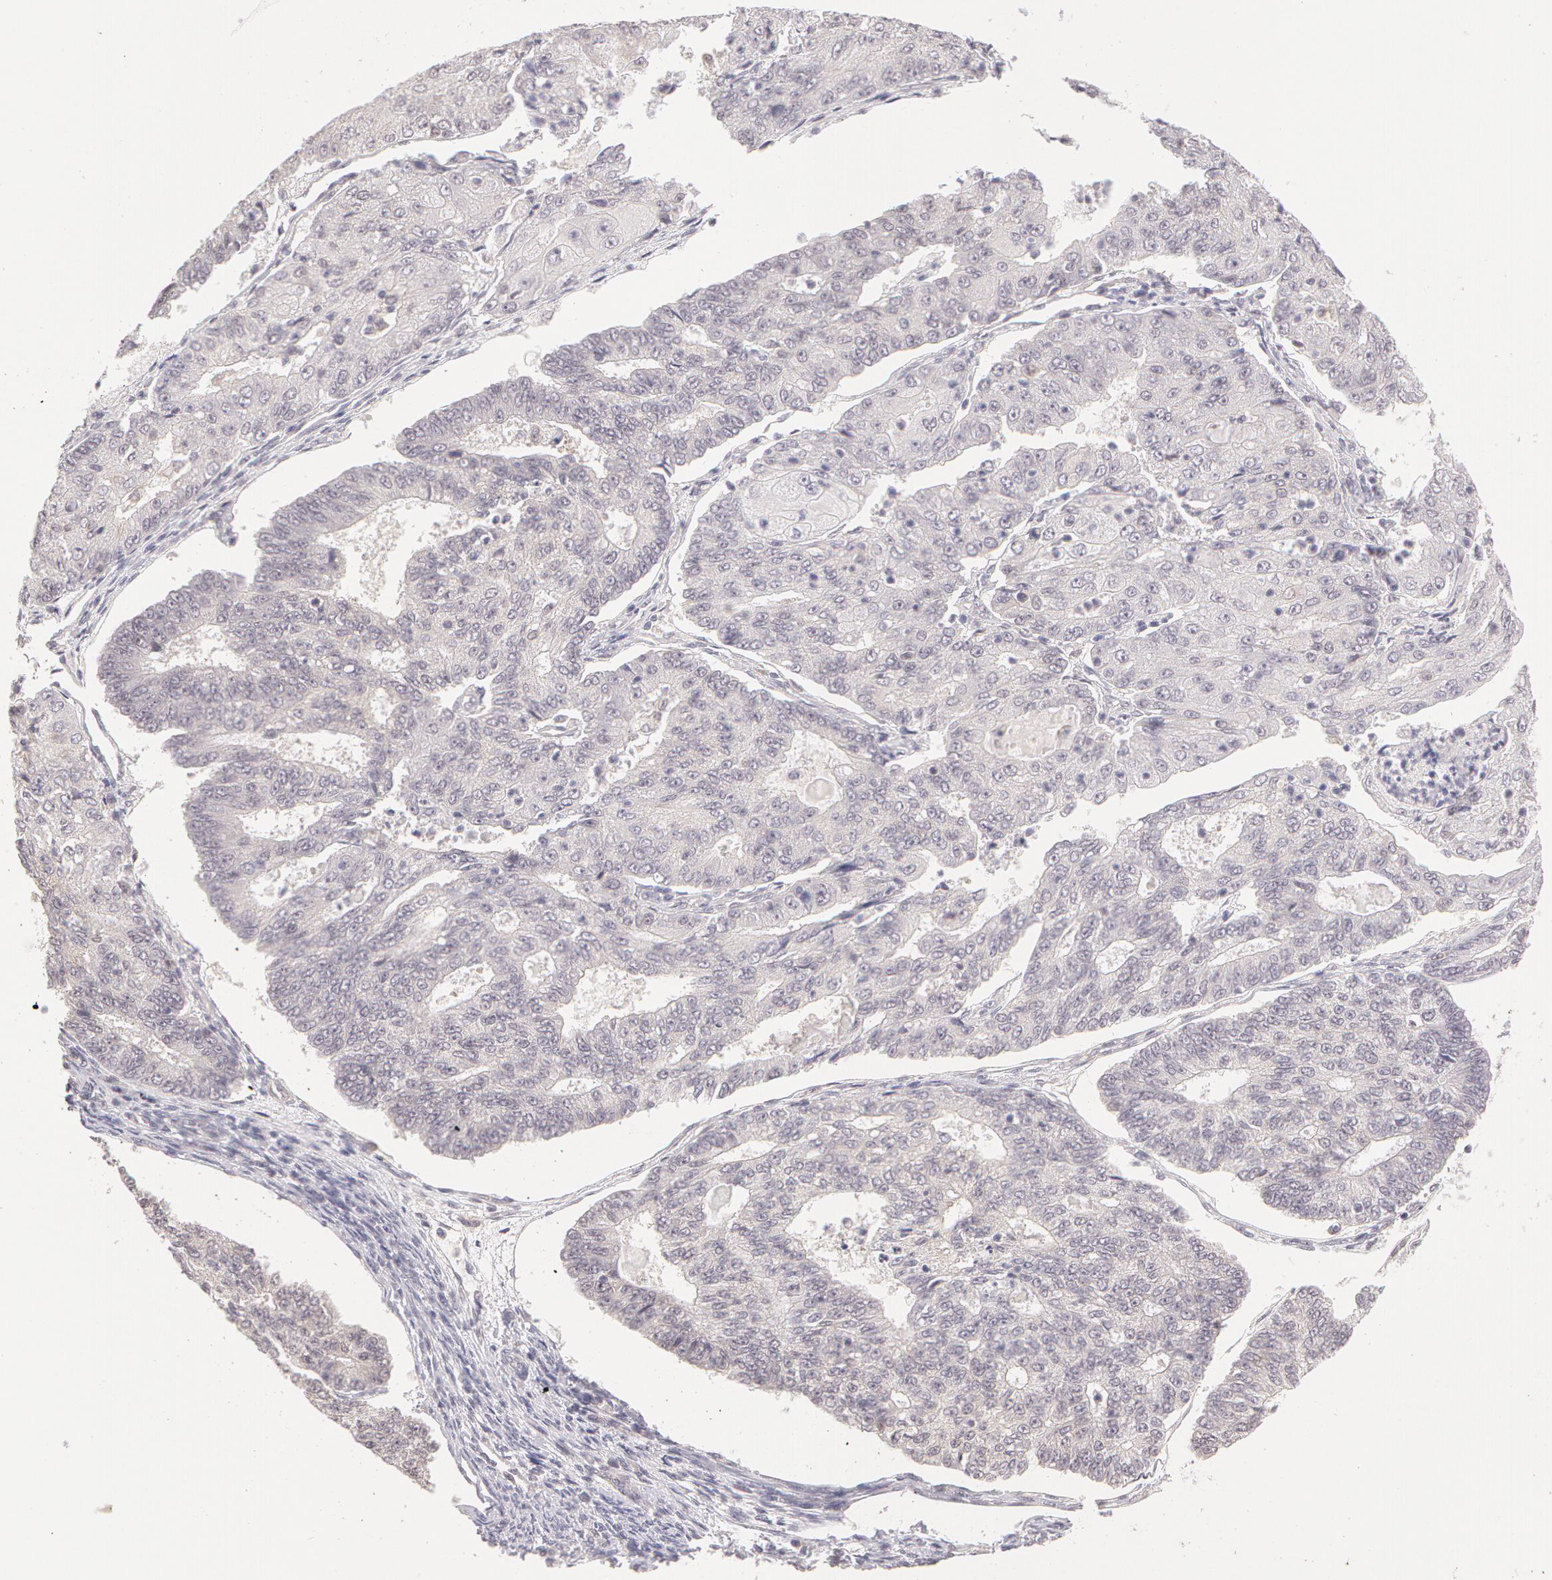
{"staining": {"intensity": "negative", "quantity": "none", "location": "none"}, "tissue": "endometrial cancer", "cell_type": "Tumor cells", "image_type": "cancer", "snomed": [{"axis": "morphology", "description": "Adenocarcinoma, NOS"}, {"axis": "topography", "description": "Endometrium"}], "caption": "Endometrial cancer was stained to show a protein in brown. There is no significant expression in tumor cells. Brightfield microscopy of immunohistochemistry (IHC) stained with DAB (brown) and hematoxylin (blue), captured at high magnification.", "gene": "ZNF597", "patient": {"sex": "female", "age": 56}}